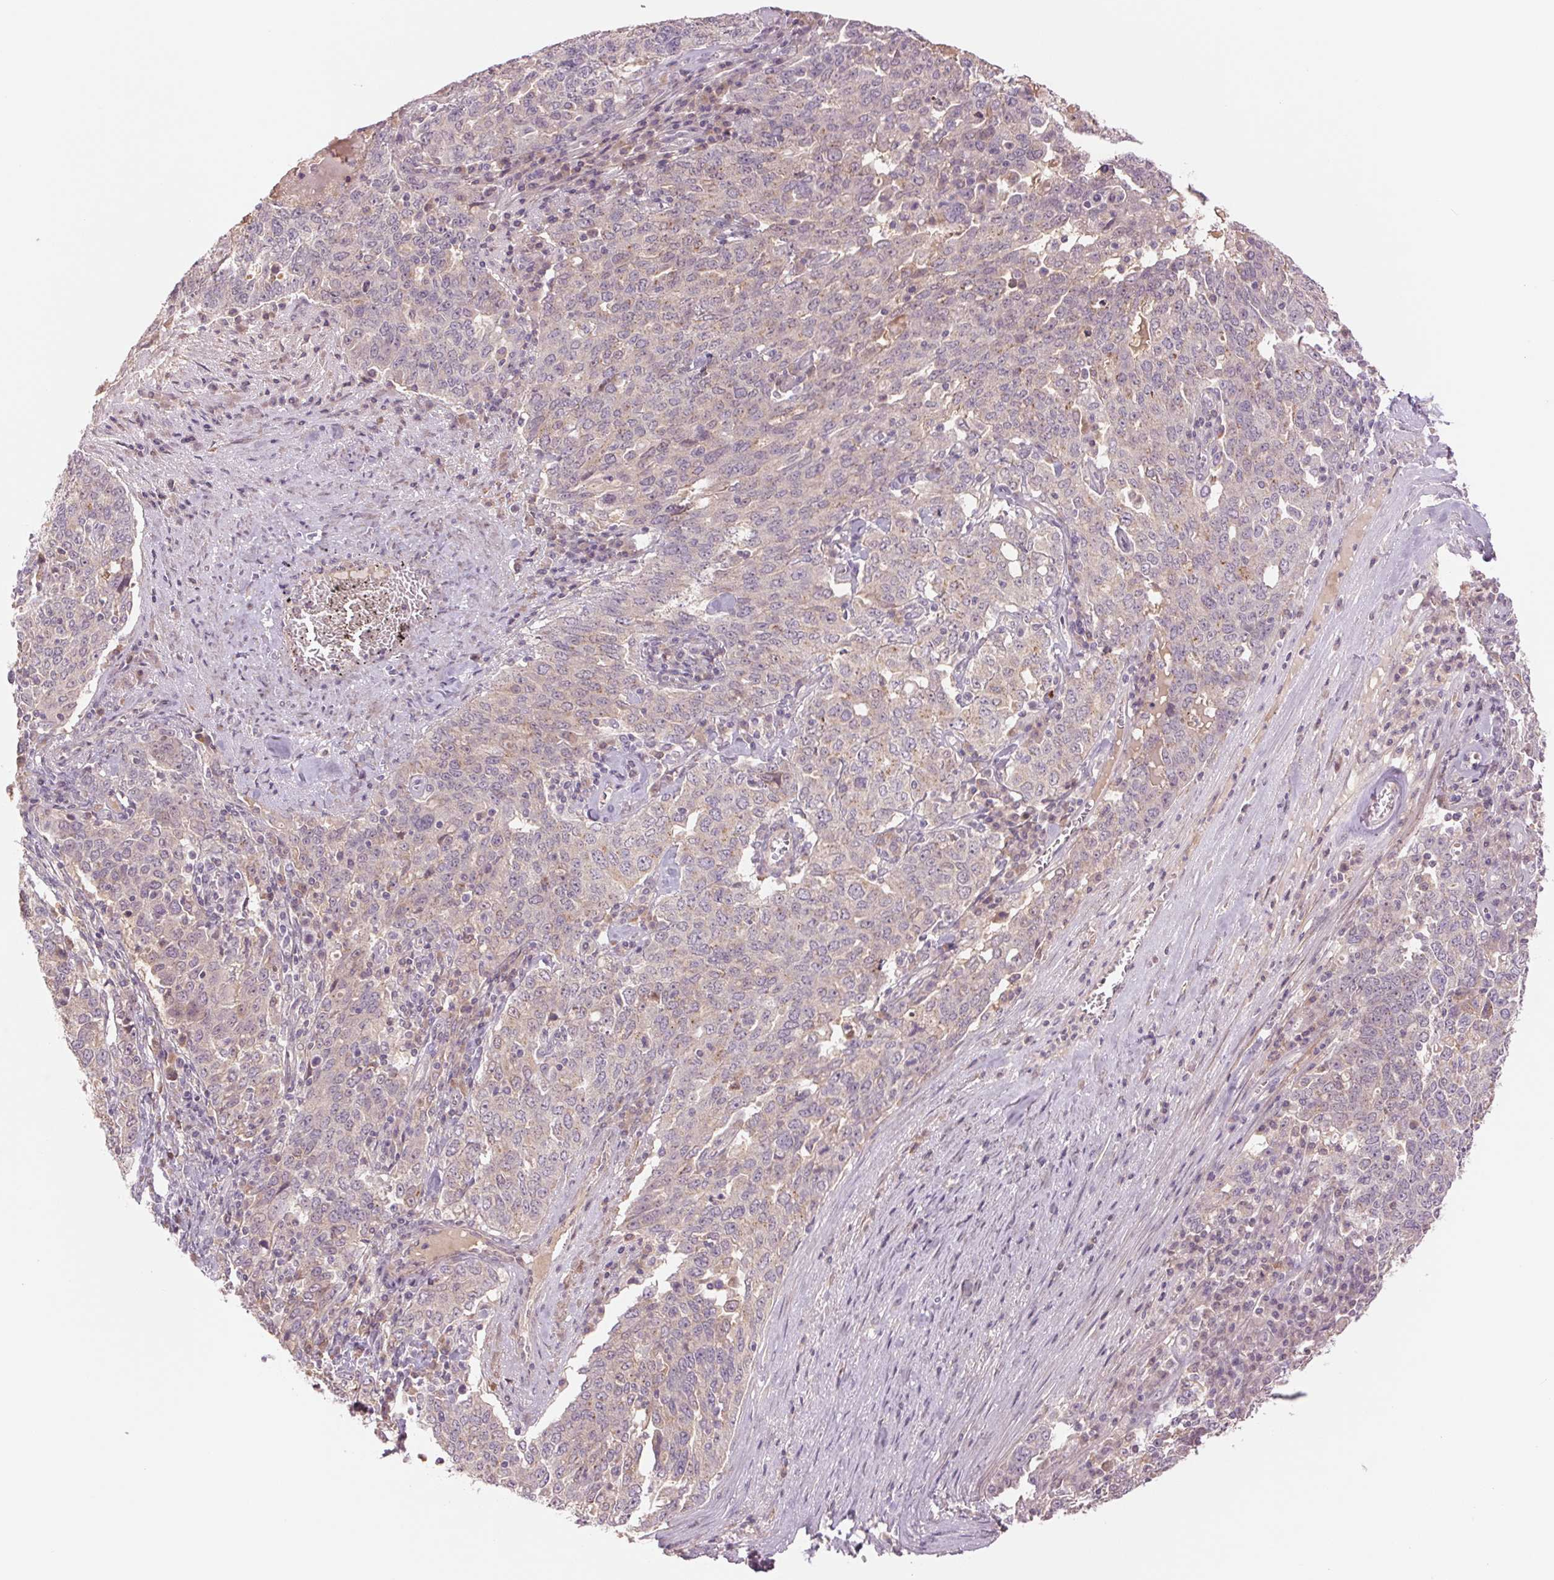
{"staining": {"intensity": "weak", "quantity": "<25%", "location": "cytoplasmic/membranous"}, "tissue": "ovarian cancer", "cell_type": "Tumor cells", "image_type": "cancer", "snomed": [{"axis": "morphology", "description": "Carcinoma, endometroid"}, {"axis": "topography", "description": "Ovary"}], "caption": "There is no significant positivity in tumor cells of ovarian cancer.", "gene": "PPIA", "patient": {"sex": "female", "age": 62}}